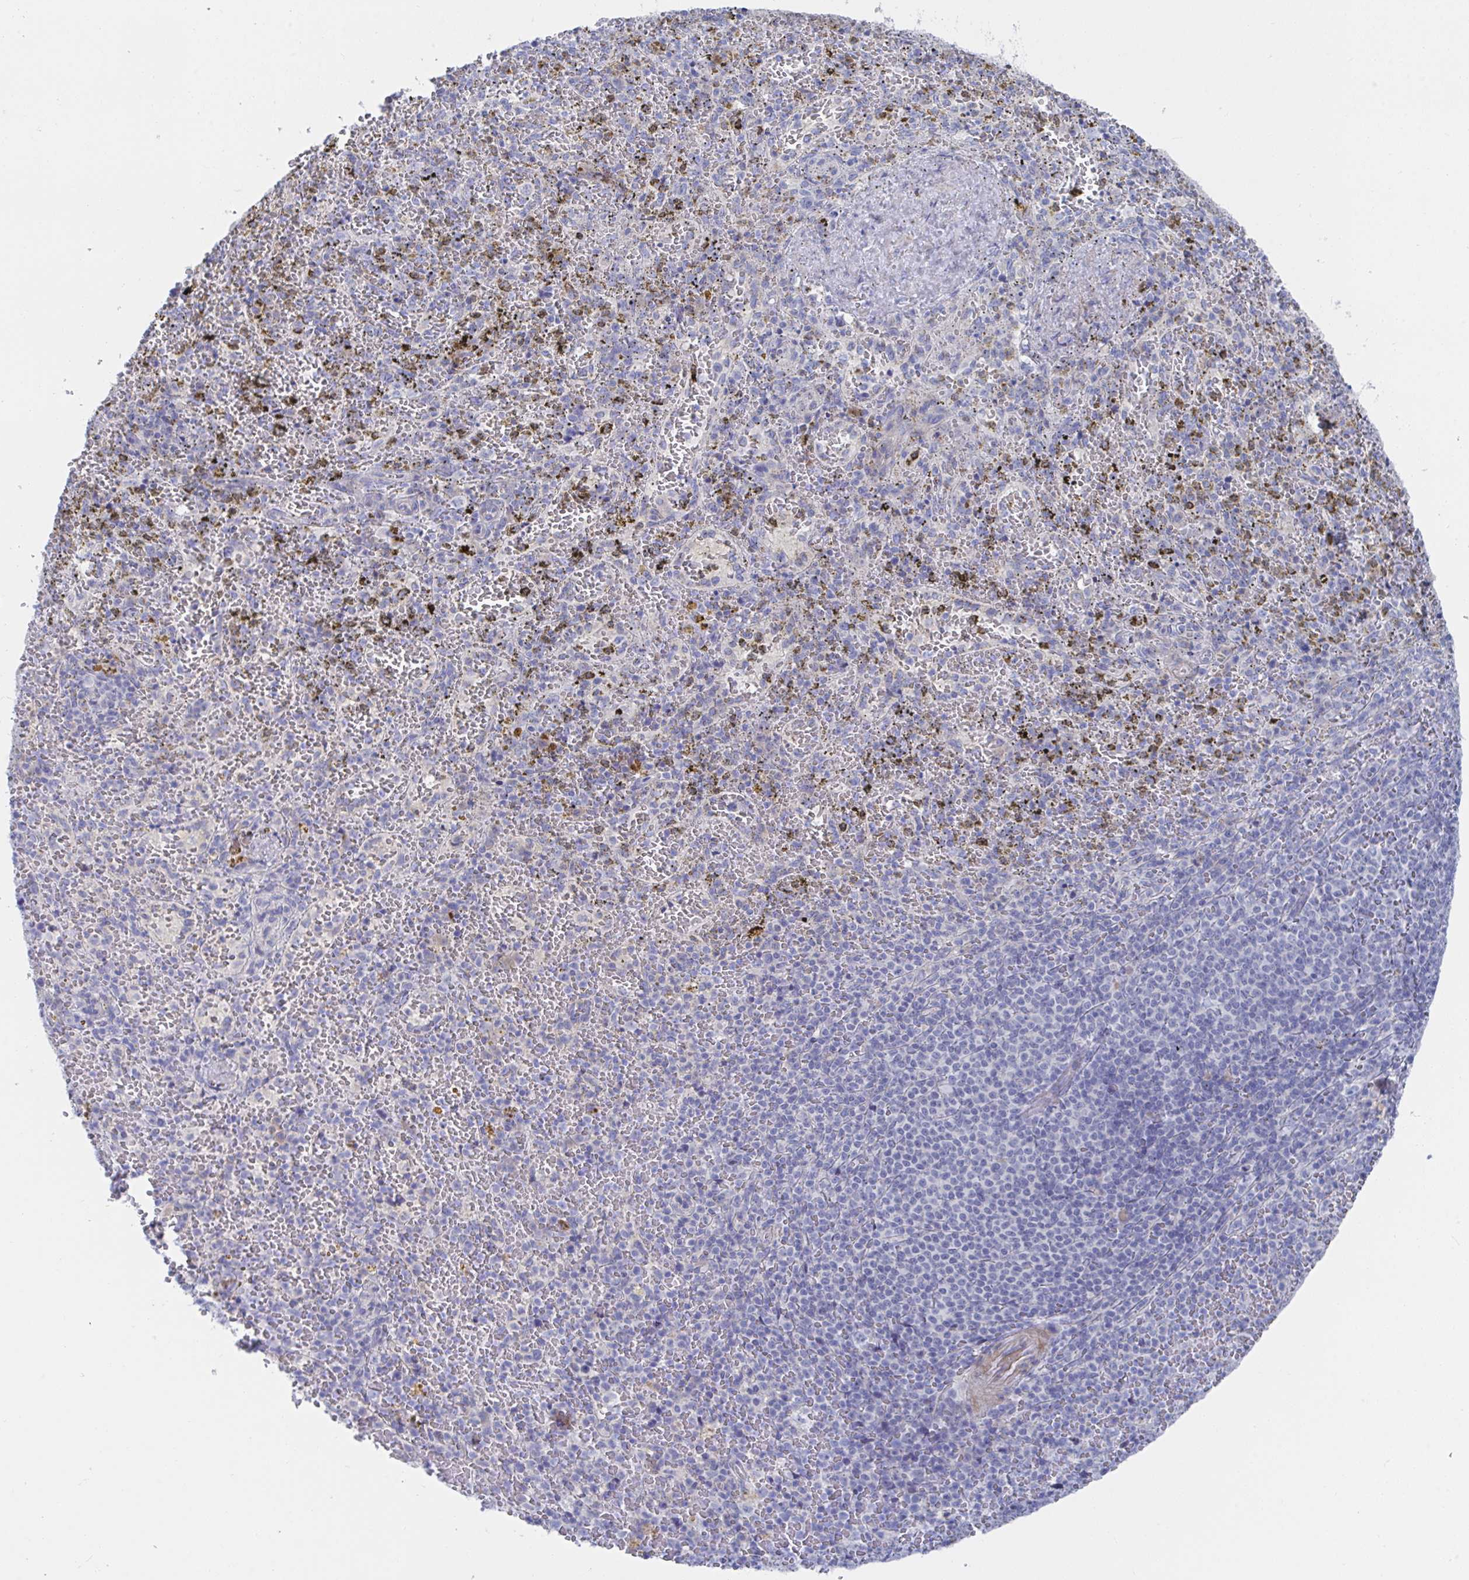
{"staining": {"intensity": "negative", "quantity": "none", "location": "none"}, "tissue": "spleen", "cell_type": "Cells in red pulp", "image_type": "normal", "snomed": [{"axis": "morphology", "description": "Normal tissue, NOS"}, {"axis": "topography", "description": "Spleen"}], "caption": "Image shows no significant protein positivity in cells in red pulp of unremarkable spleen. Nuclei are stained in blue.", "gene": "TNFAIP6", "patient": {"sex": "female", "age": 50}}